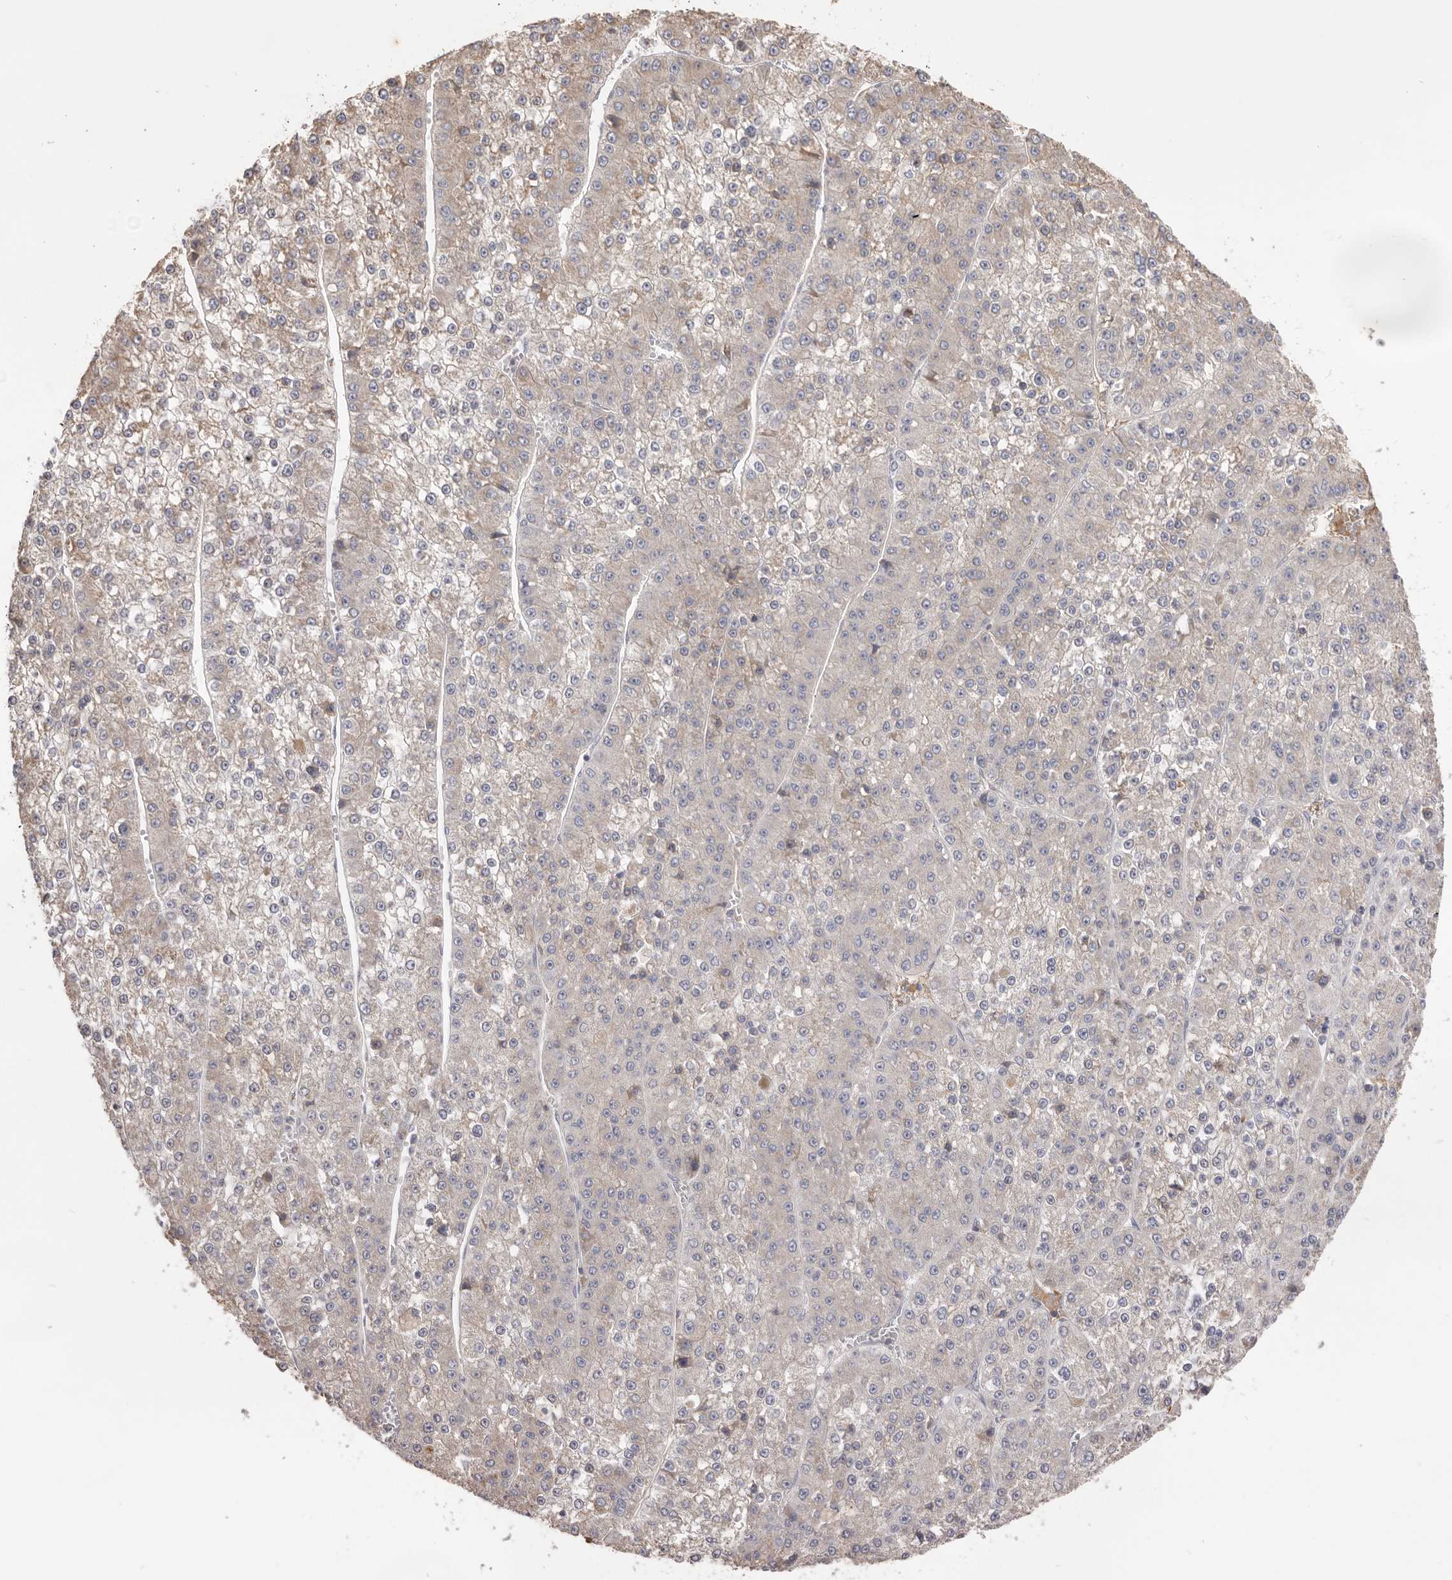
{"staining": {"intensity": "weak", "quantity": "<25%", "location": "cytoplasmic/membranous"}, "tissue": "liver cancer", "cell_type": "Tumor cells", "image_type": "cancer", "snomed": [{"axis": "morphology", "description": "Carcinoma, Hepatocellular, NOS"}, {"axis": "topography", "description": "Liver"}], "caption": "Immunohistochemical staining of human hepatocellular carcinoma (liver) exhibits no significant staining in tumor cells. (DAB immunohistochemistry (IHC) with hematoxylin counter stain).", "gene": "HCAR2", "patient": {"sex": "female", "age": 73}}